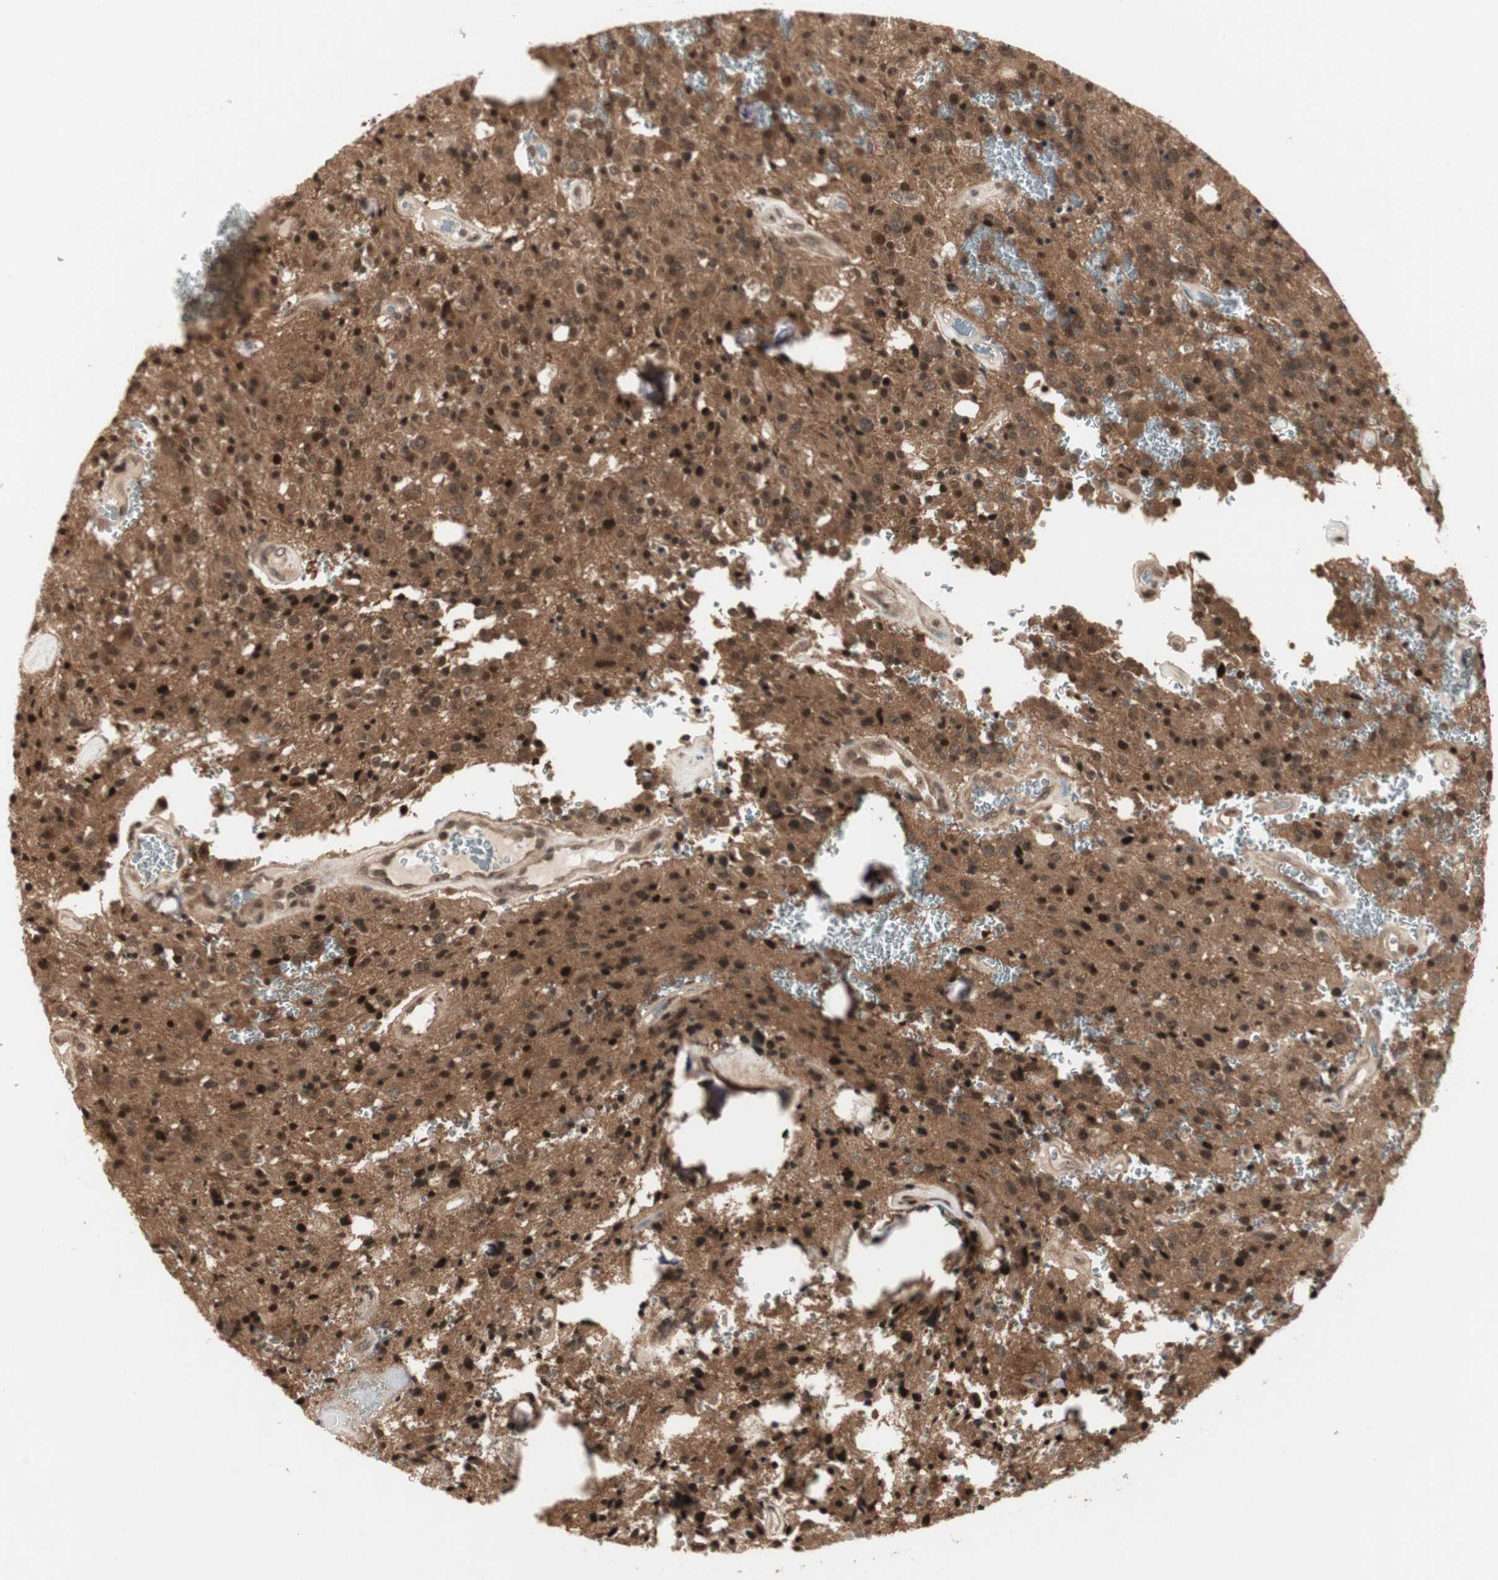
{"staining": {"intensity": "strong", "quantity": ">75%", "location": "cytoplasmic/membranous,nuclear"}, "tissue": "glioma", "cell_type": "Tumor cells", "image_type": "cancer", "snomed": [{"axis": "morphology", "description": "Glioma, malignant, Low grade"}, {"axis": "topography", "description": "Brain"}], "caption": "Glioma stained with a protein marker exhibits strong staining in tumor cells.", "gene": "CSNK2B", "patient": {"sex": "male", "age": 58}}